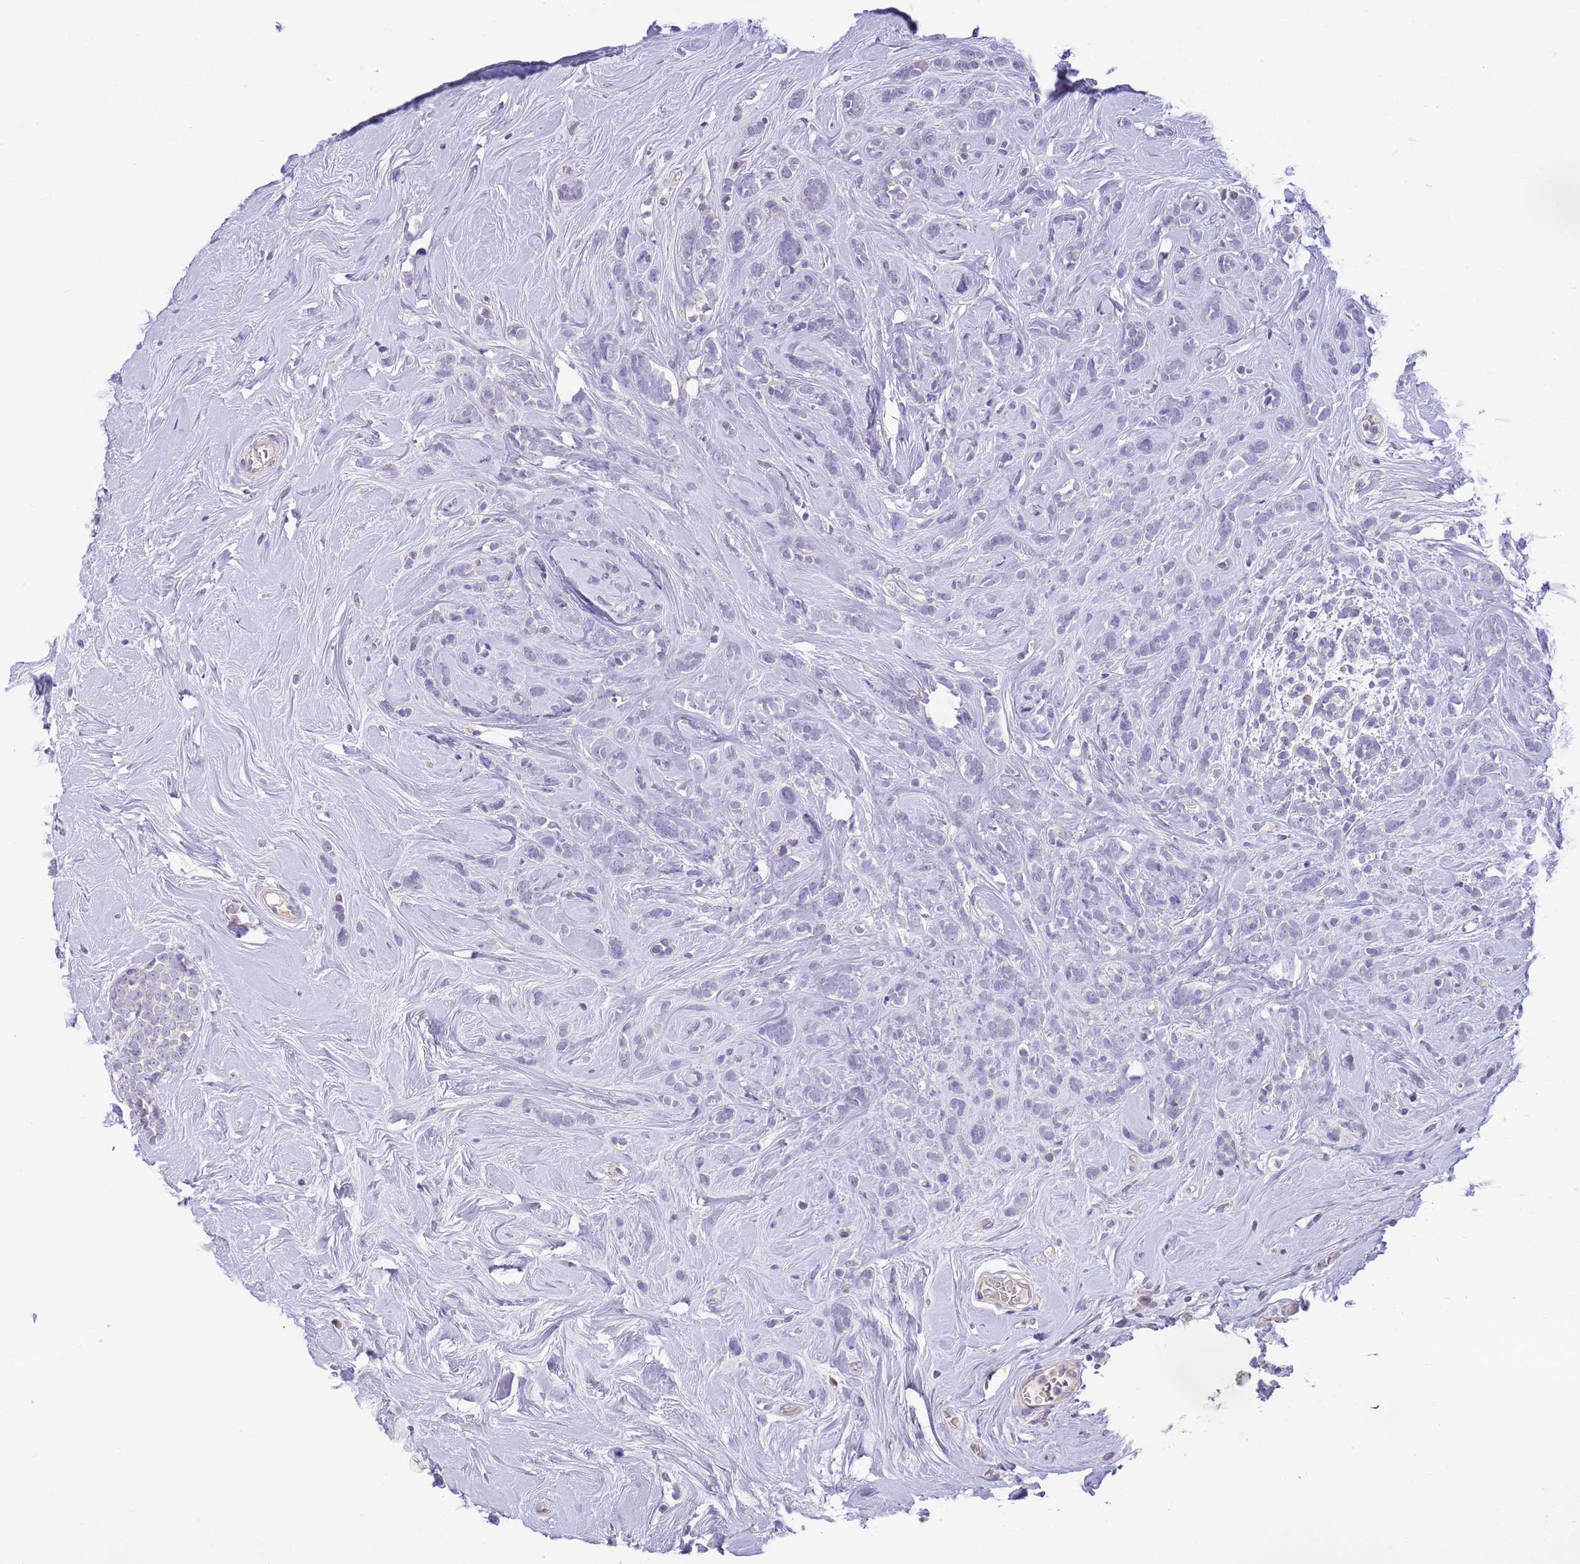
{"staining": {"intensity": "negative", "quantity": "none", "location": "none"}, "tissue": "breast cancer", "cell_type": "Tumor cells", "image_type": "cancer", "snomed": [{"axis": "morphology", "description": "Lobular carcinoma"}, {"axis": "topography", "description": "Breast"}], "caption": "DAB immunohistochemical staining of lobular carcinoma (breast) shows no significant positivity in tumor cells.", "gene": "SFTPA1", "patient": {"sex": "female", "age": 58}}